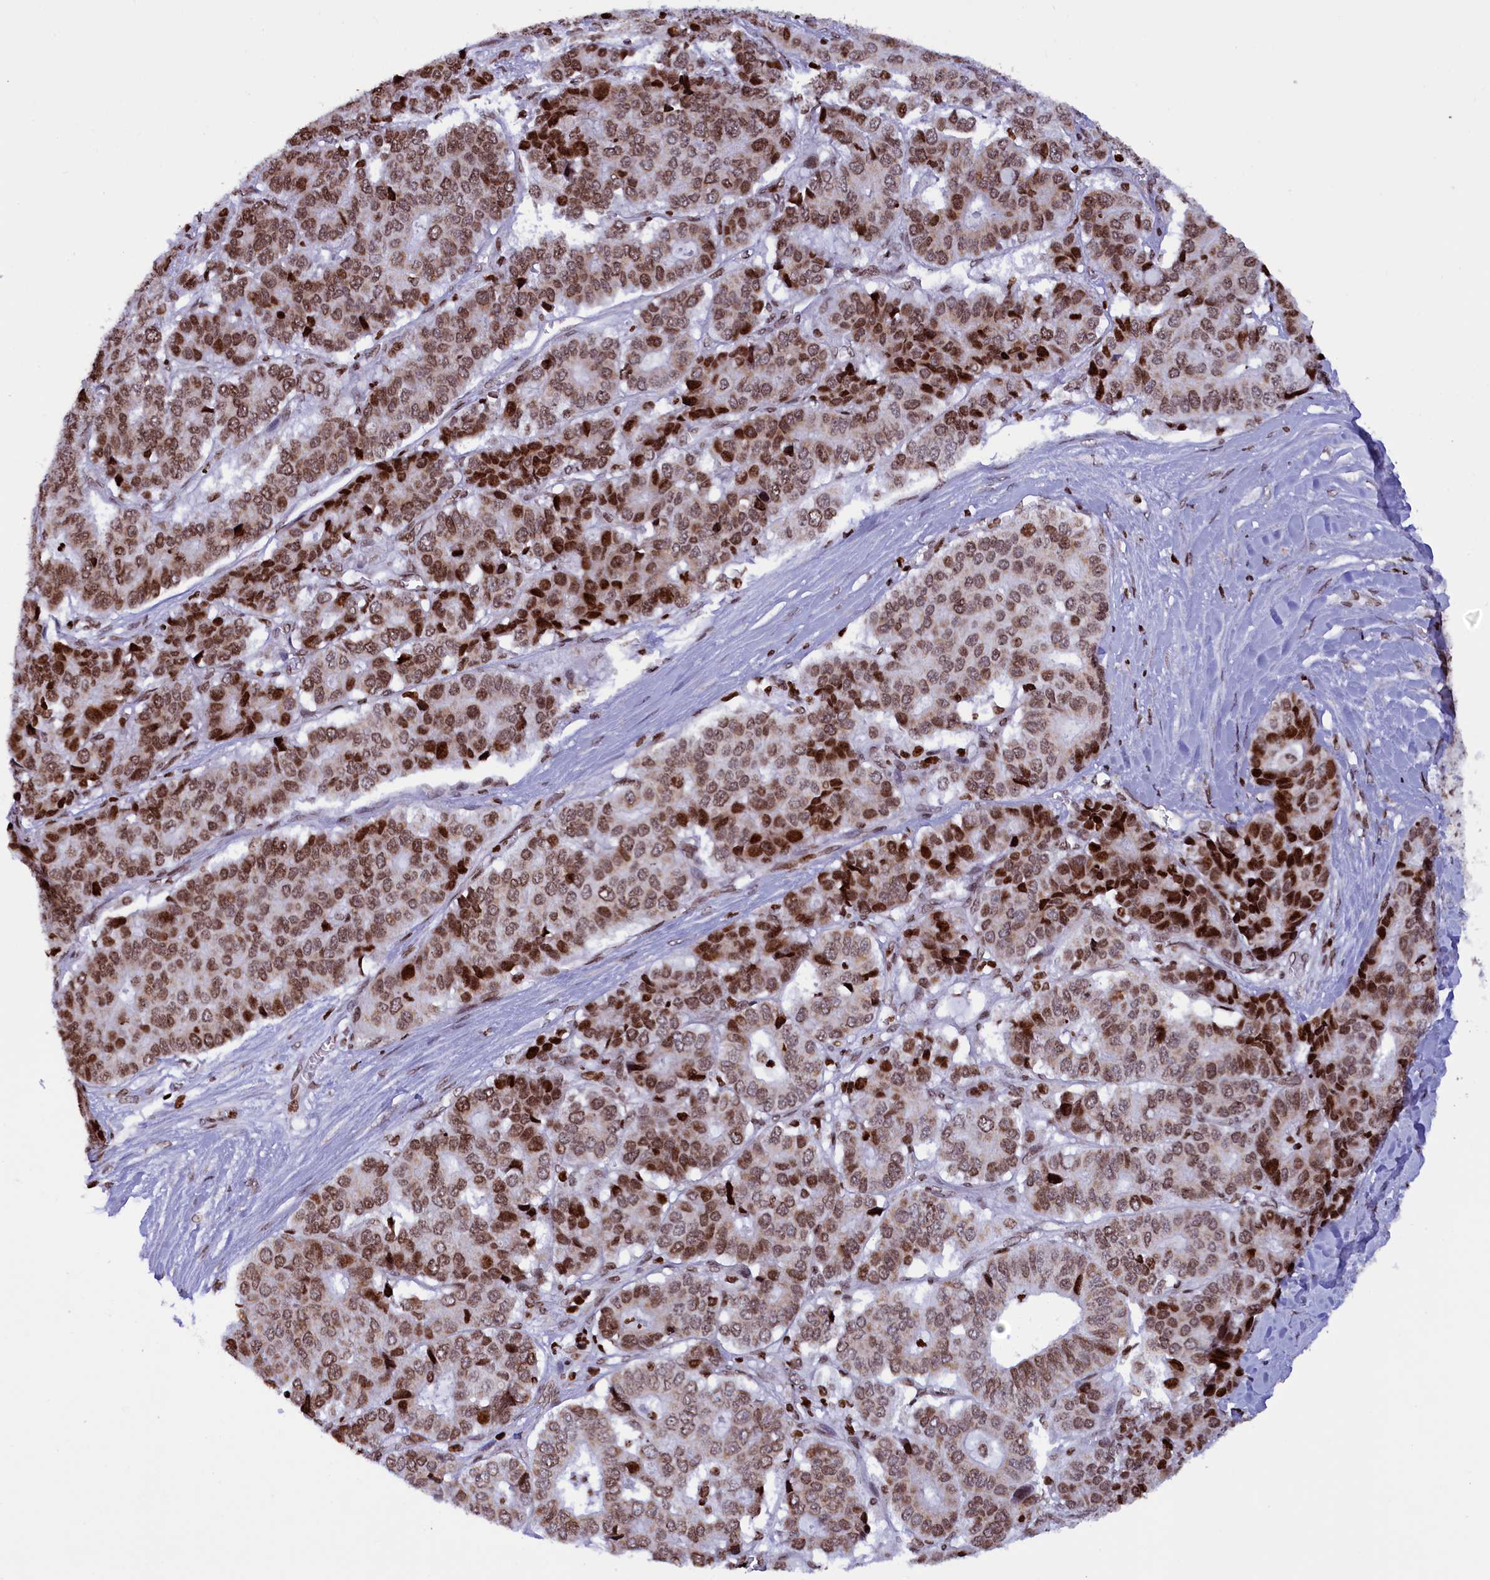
{"staining": {"intensity": "moderate", "quantity": ">75%", "location": "nuclear"}, "tissue": "pancreatic cancer", "cell_type": "Tumor cells", "image_type": "cancer", "snomed": [{"axis": "morphology", "description": "Adenocarcinoma, NOS"}, {"axis": "topography", "description": "Pancreas"}], "caption": "Adenocarcinoma (pancreatic) stained with a brown dye exhibits moderate nuclear positive positivity in about >75% of tumor cells.", "gene": "TIMM29", "patient": {"sex": "male", "age": 50}}